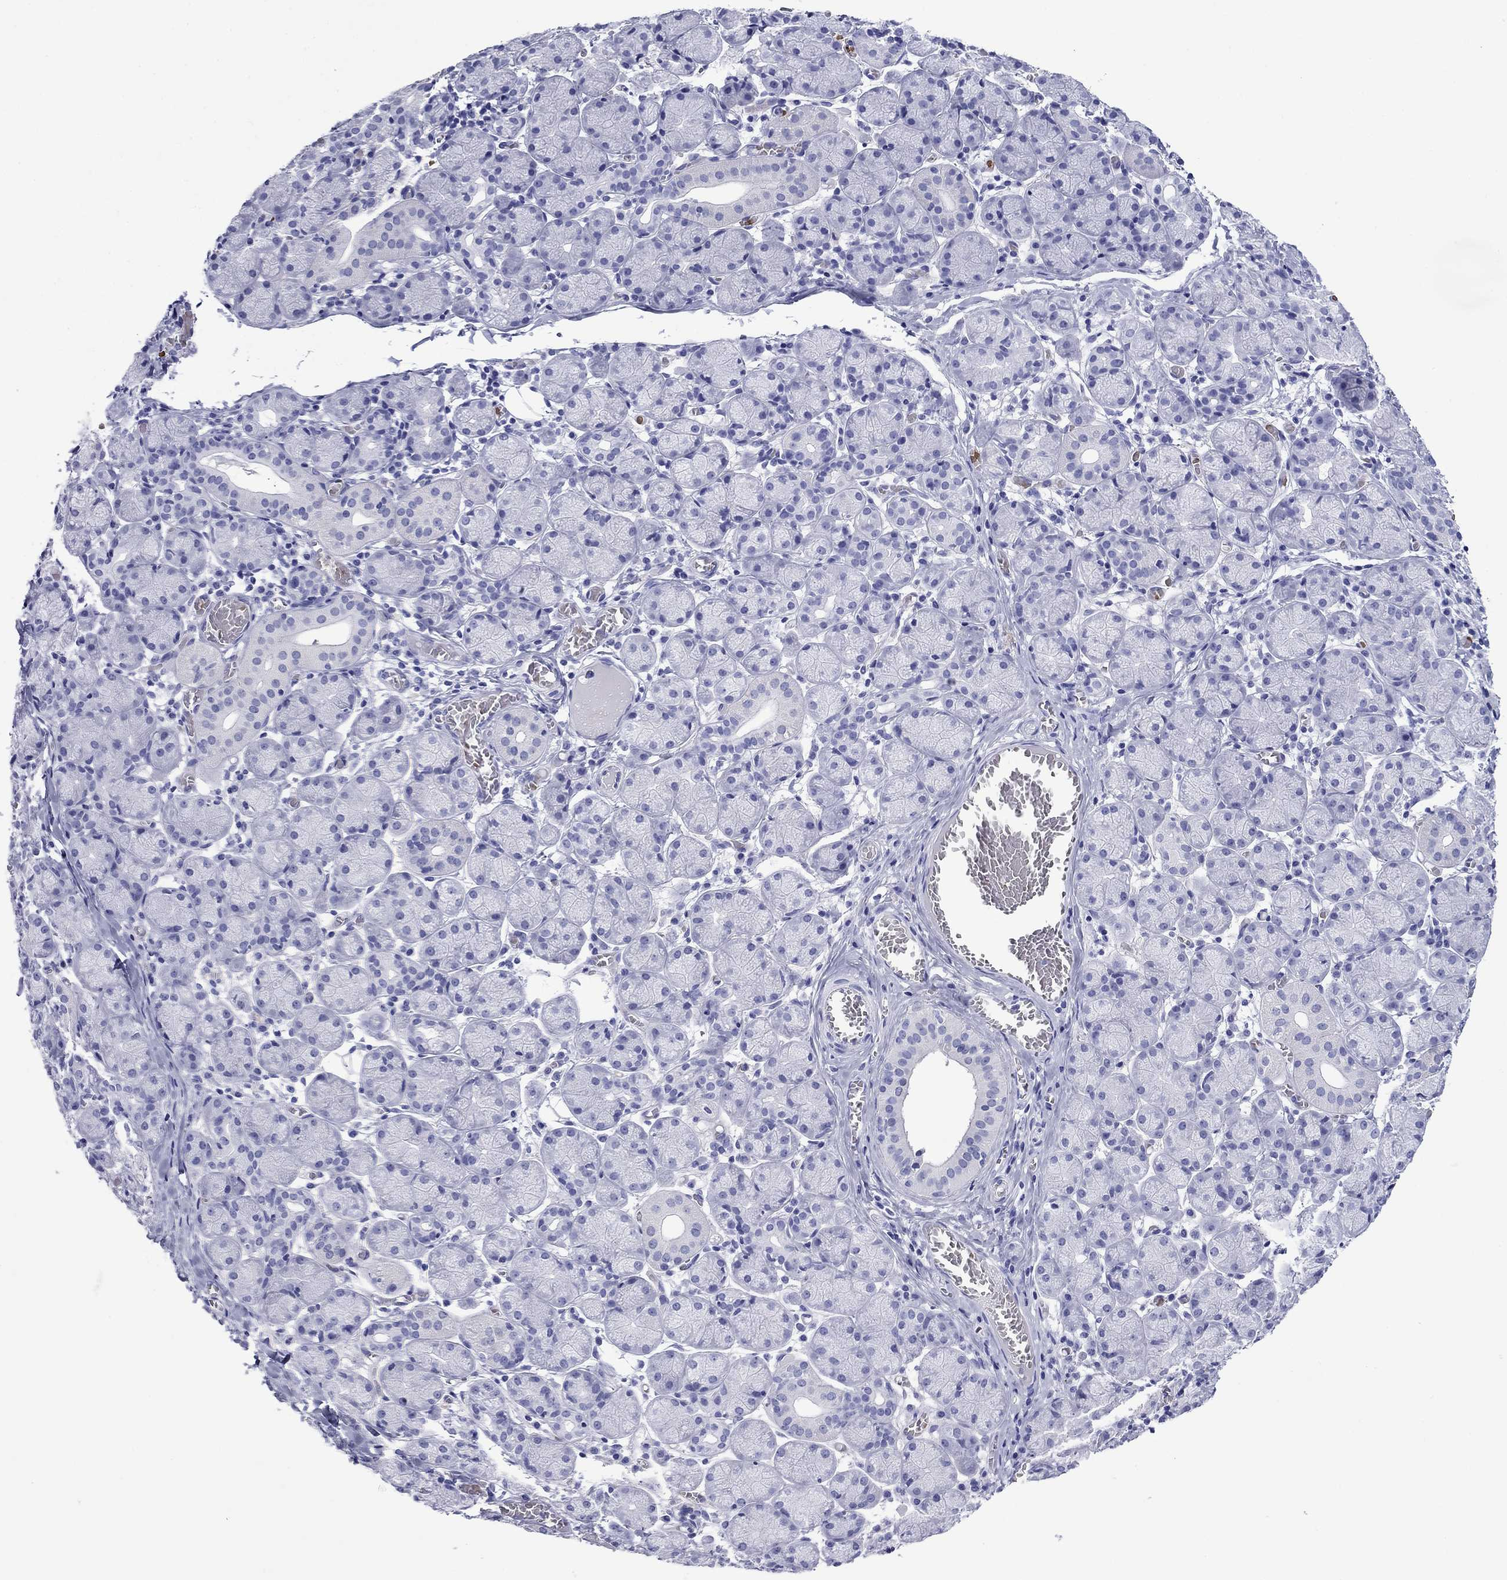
{"staining": {"intensity": "negative", "quantity": "none", "location": "none"}, "tissue": "salivary gland", "cell_type": "Glandular cells", "image_type": "normal", "snomed": [{"axis": "morphology", "description": "Normal tissue, NOS"}, {"axis": "topography", "description": "Salivary gland"}, {"axis": "topography", "description": "Peripheral nerve tissue"}], "caption": "Unremarkable salivary gland was stained to show a protein in brown. There is no significant positivity in glandular cells.", "gene": "ROM1", "patient": {"sex": "female", "age": 24}}